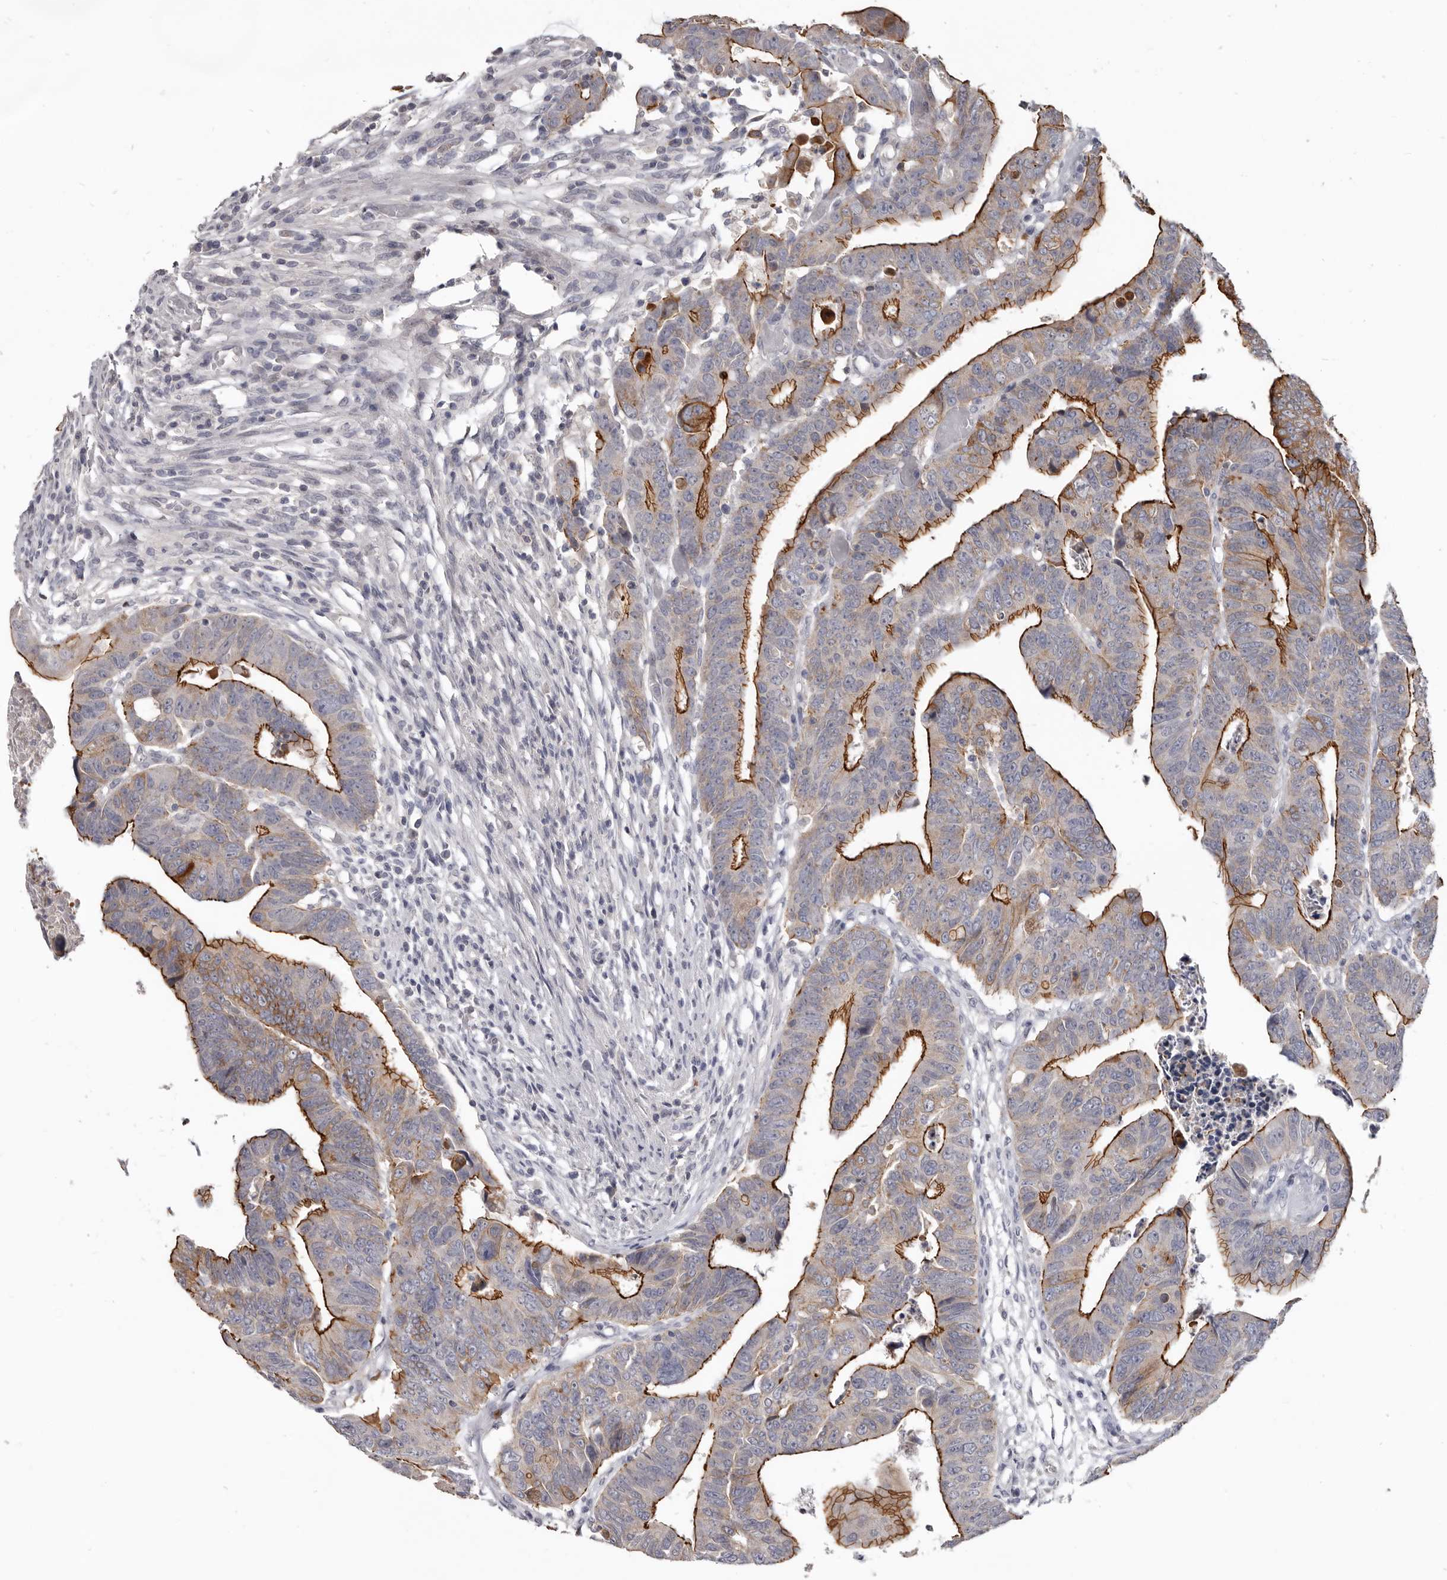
{"staining": {"intensity": "strong", "quantity": "25%-75%", "location": "cytoplasmic/membranous"}, "tissue": "colorectal cancer", "cell_type": "Tumor cells", "image_type": "cancer", "snomed": [{"axis": "morphology", "description": "Adenocarcinoma, NOS"}, {"axis": "topography", "description": "Rectum"}], "caption": "Strong cytoplasmic/membranous protein positivity is present in about 25%-75% of tumor cells in colorectal cancer (adenocarcinoma).", "gene": "CGN", "patient": {"sex": "female", "age": 65}}